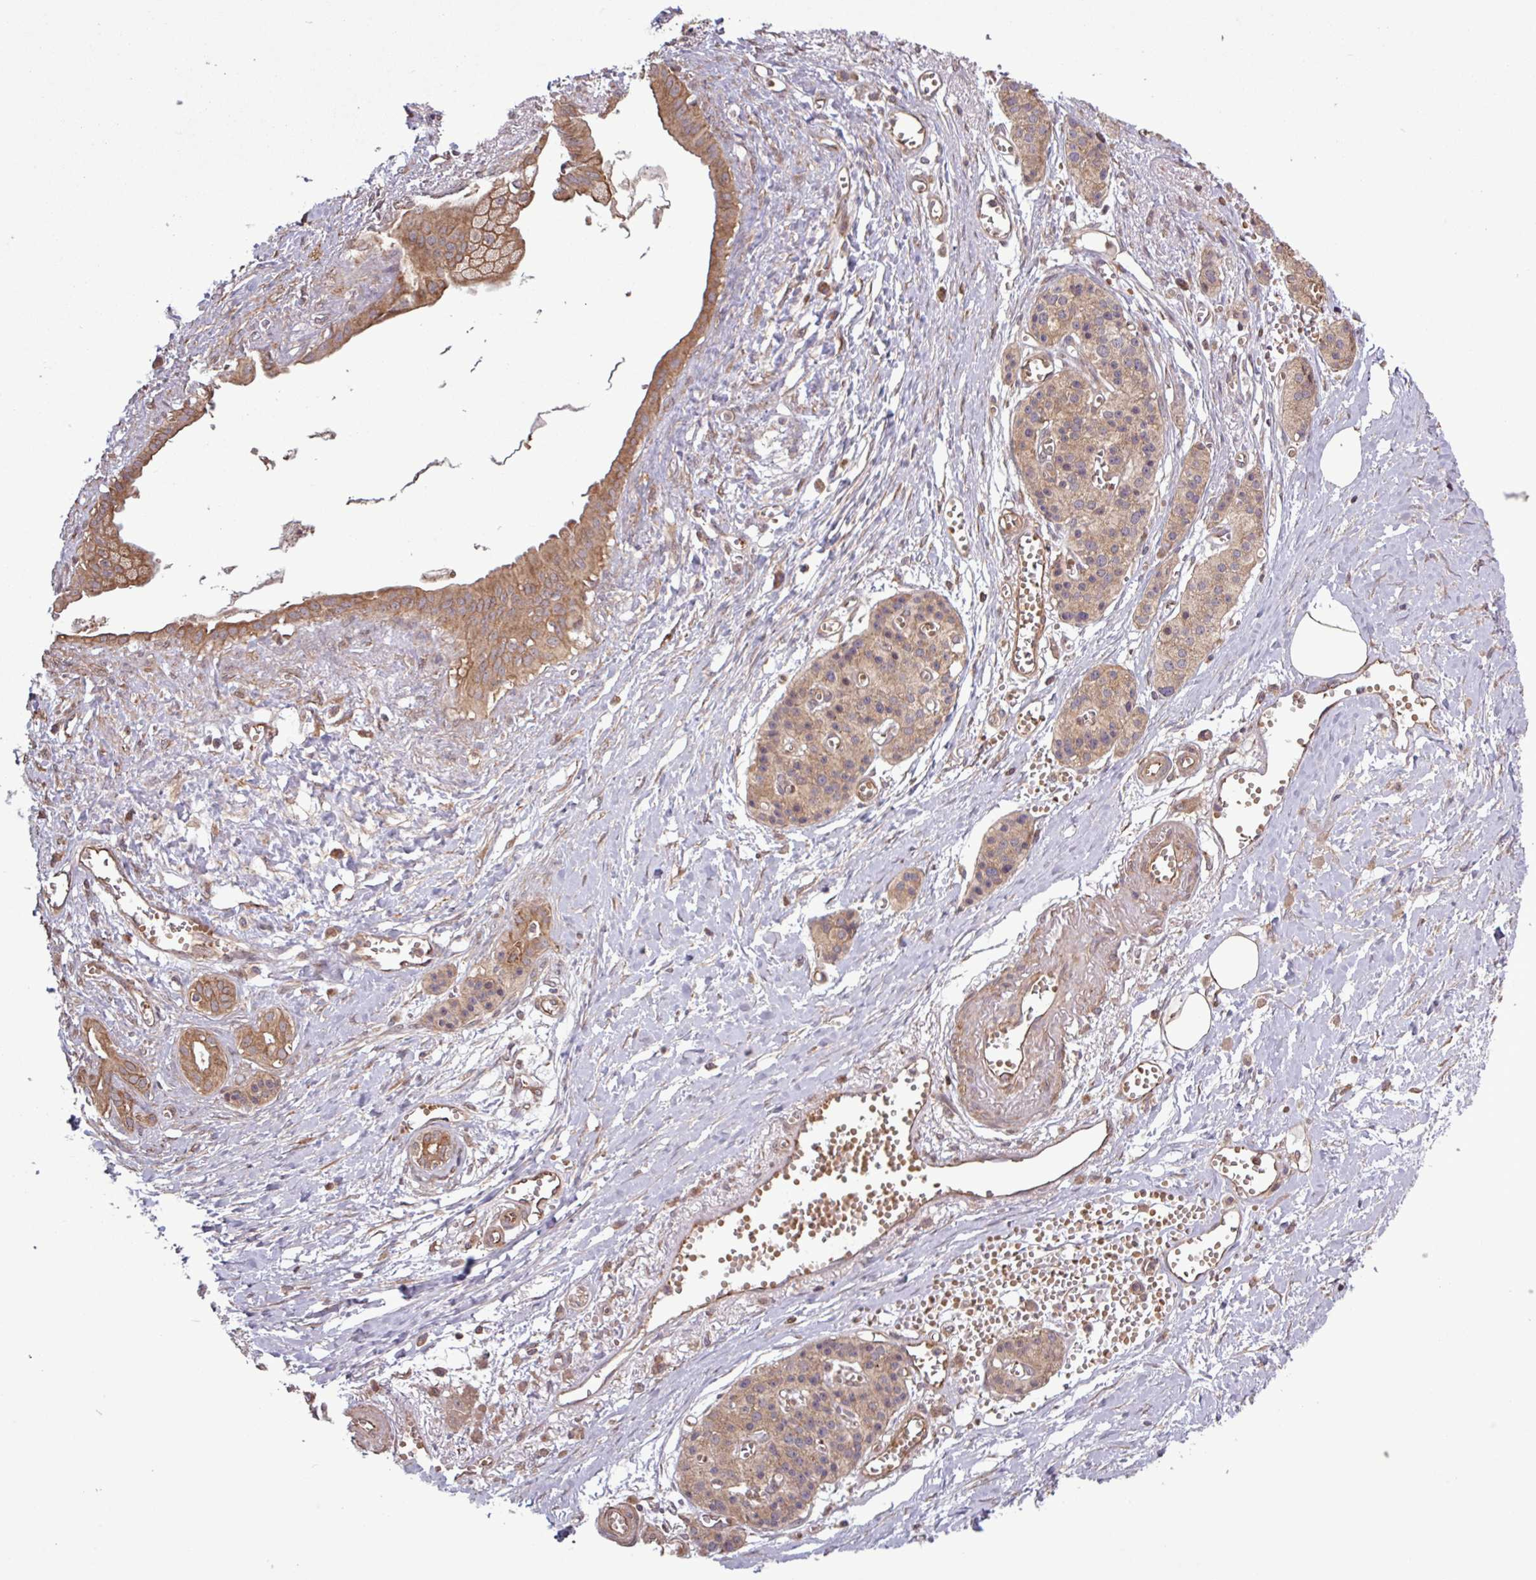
{"staining": {"intensity": "moderate", "quantity": ">75%", "location": "cytoplasmic/membranous"}, "tissue": "pancreatic cancer", "cell_type": "Tumor cells", "image_type": "cancer", "snomed": [{"axis": "morphology", "description": "Adenocarcinoma, NOS"}, {"axis": "topography", "description": "Pancreas"}], "caption": "Immunohistochemistry micrograph of neoplastic tissue: human adenocarcinoma (pancreatic) stained using IHC exhibits medium levels of moderate protein expression localized specifically in the cytoplasmic/membranous of tumor cells, appearing as a cytoplasmic/membranous brown color.", "gene": "TRABD2A", "patient": {"sex": "male", "age": 71}}